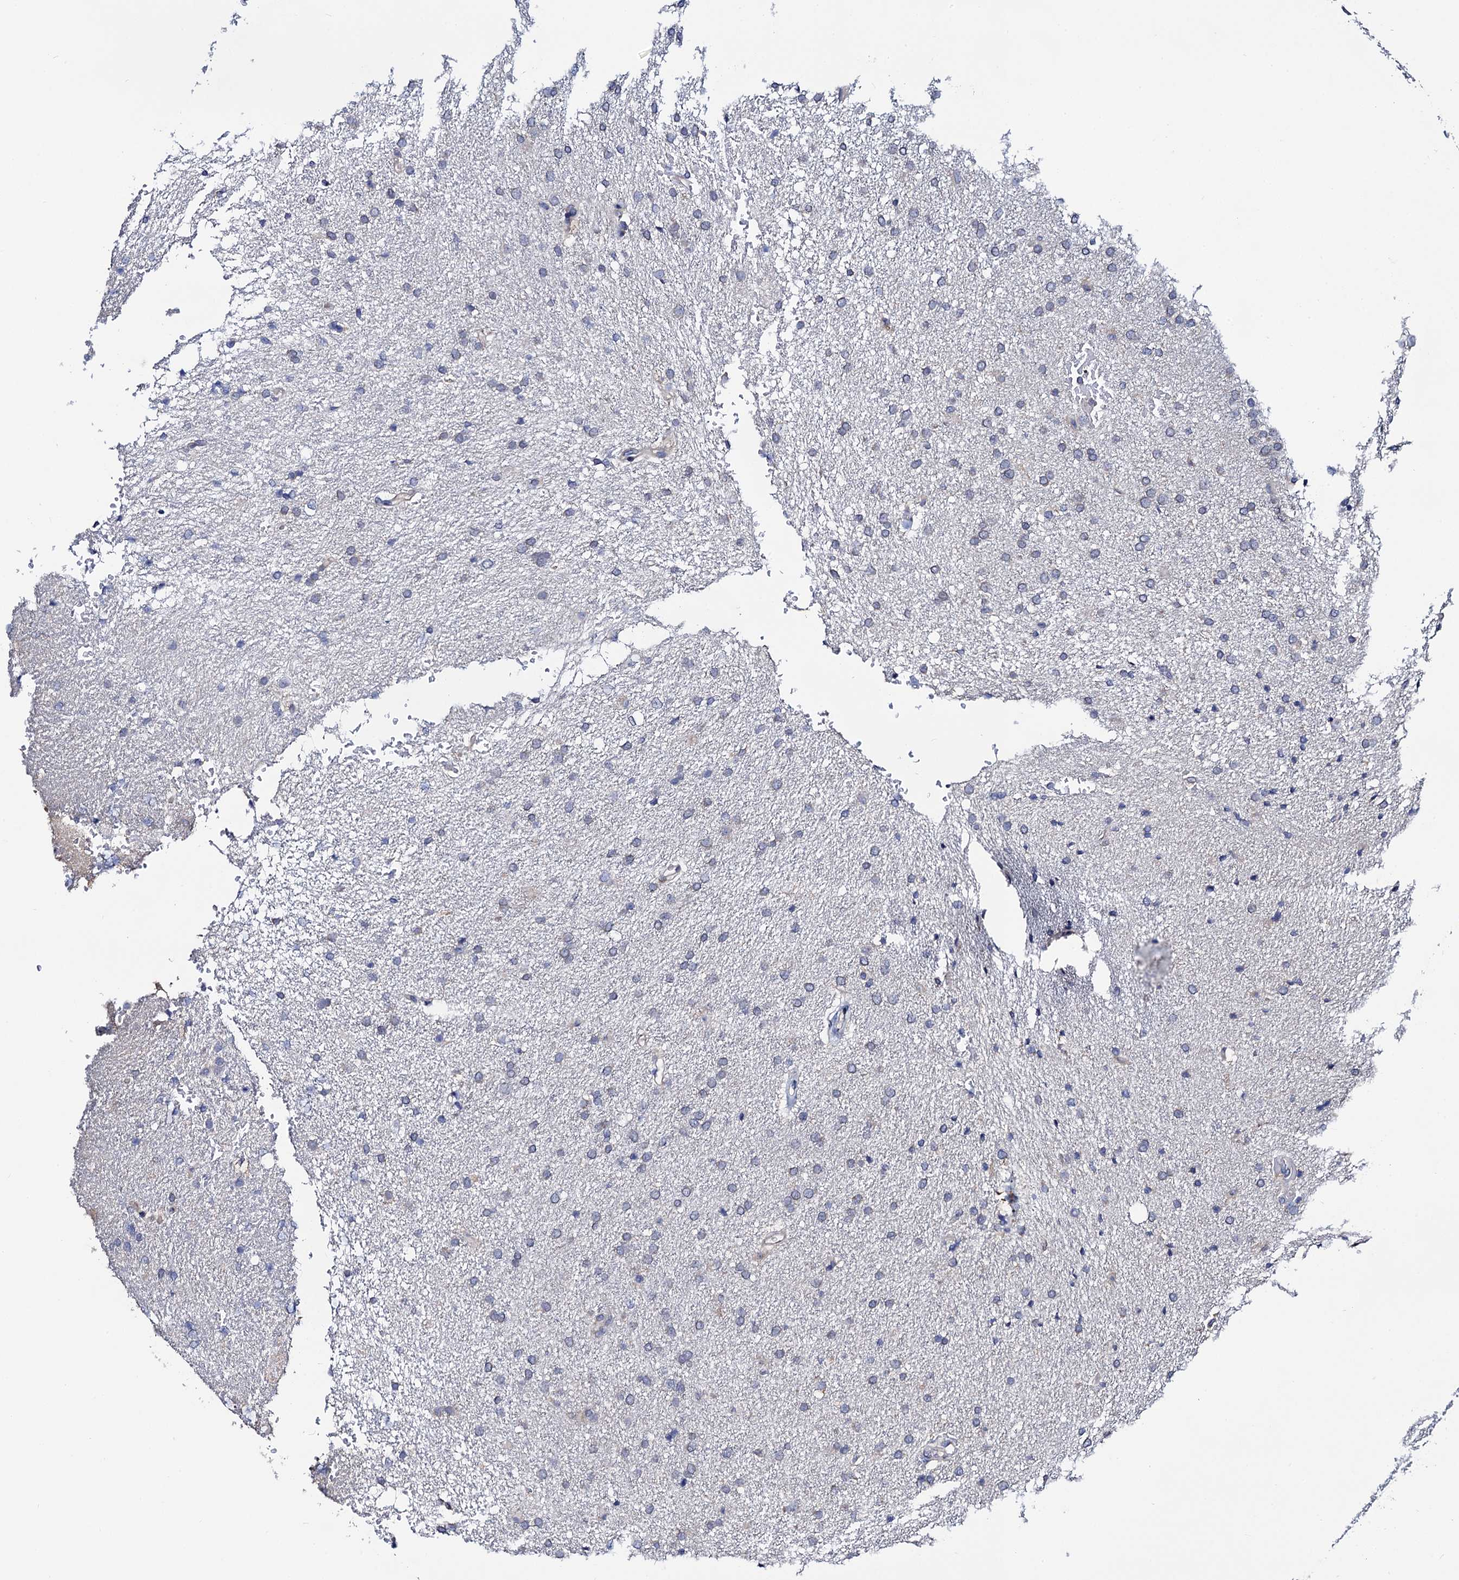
{"staining": {"intensity": "negative", "quantity": "none", "location": "none"}, "tissue": "glioma", "cell_type": "Tumor cells", "image_type": "cancer", "snomed": [{"axis": "morphology", "description": "Glioma, malignant, High grade"}, {"axis": "topography", "description": "Brain"}], "caption": "The image exhibits no significant positivity in tumor cells of high-grade glioma (malignant). (Stains: DAB (3,3'-diaminobenzidine) IHC with hematoxylin counter stain, Microscopy: brightfield microscopy at high magnification).", "gene": "PGLS", "patient": {"sex": "male", "age": 72}}